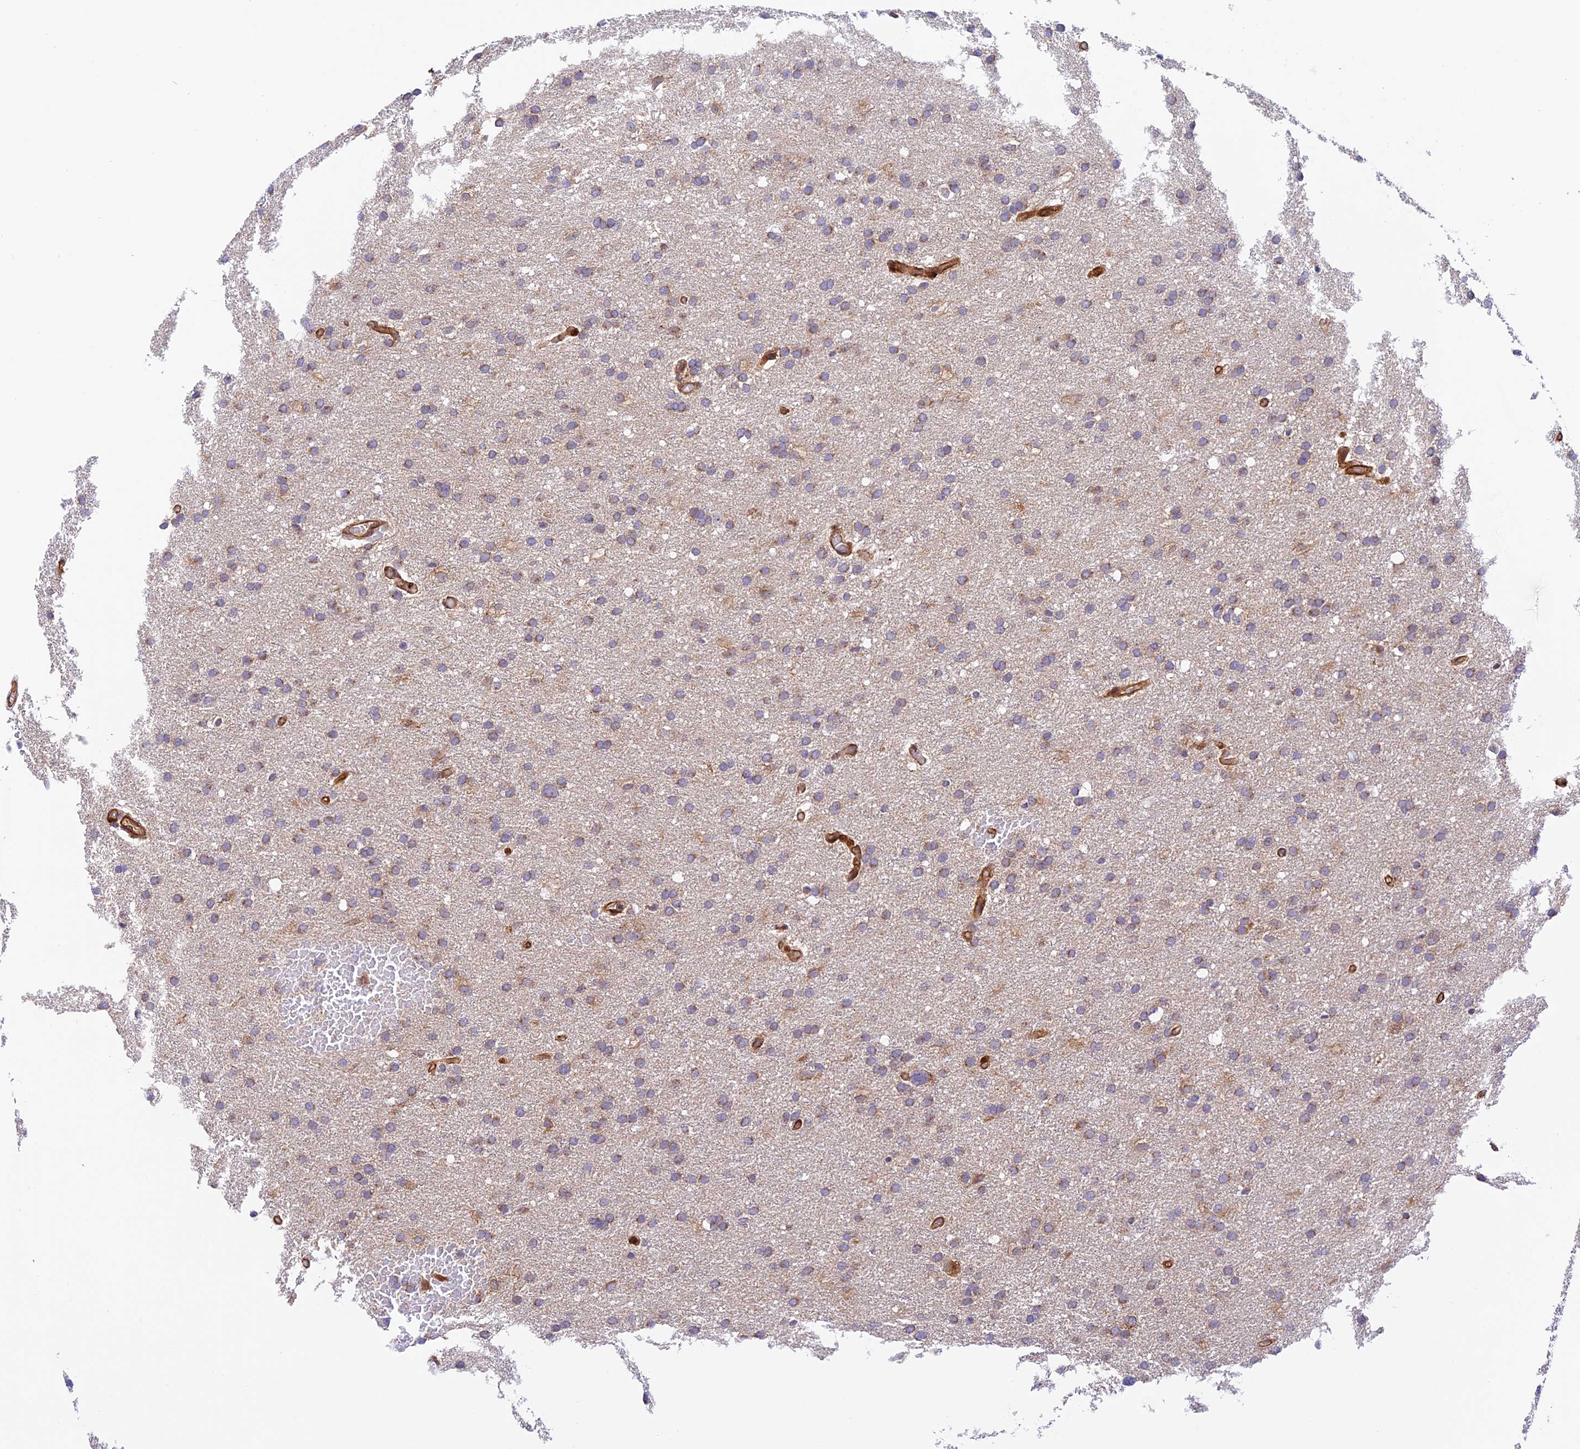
{"staining": {"intensity": "moderate", "quantity": "<25%", "location": "cytoplasmic/membranous"}, "tissue": "glioma", "cell_type": "Tumor cells", "image_type": "cancer", "snomed": [{"axis": "morphology", "description": "Glioma, malignant, High grade"}, {"axis": "topography", "description": "Cerebral cortex"}], "caption": "Malignant glioma (high-grade) tissue shows moderate cytoplasmic/membranous staining in about <25% of tumor cells", "gene": "EVI5L", "patient": {"sex": "female", "age": 36}}